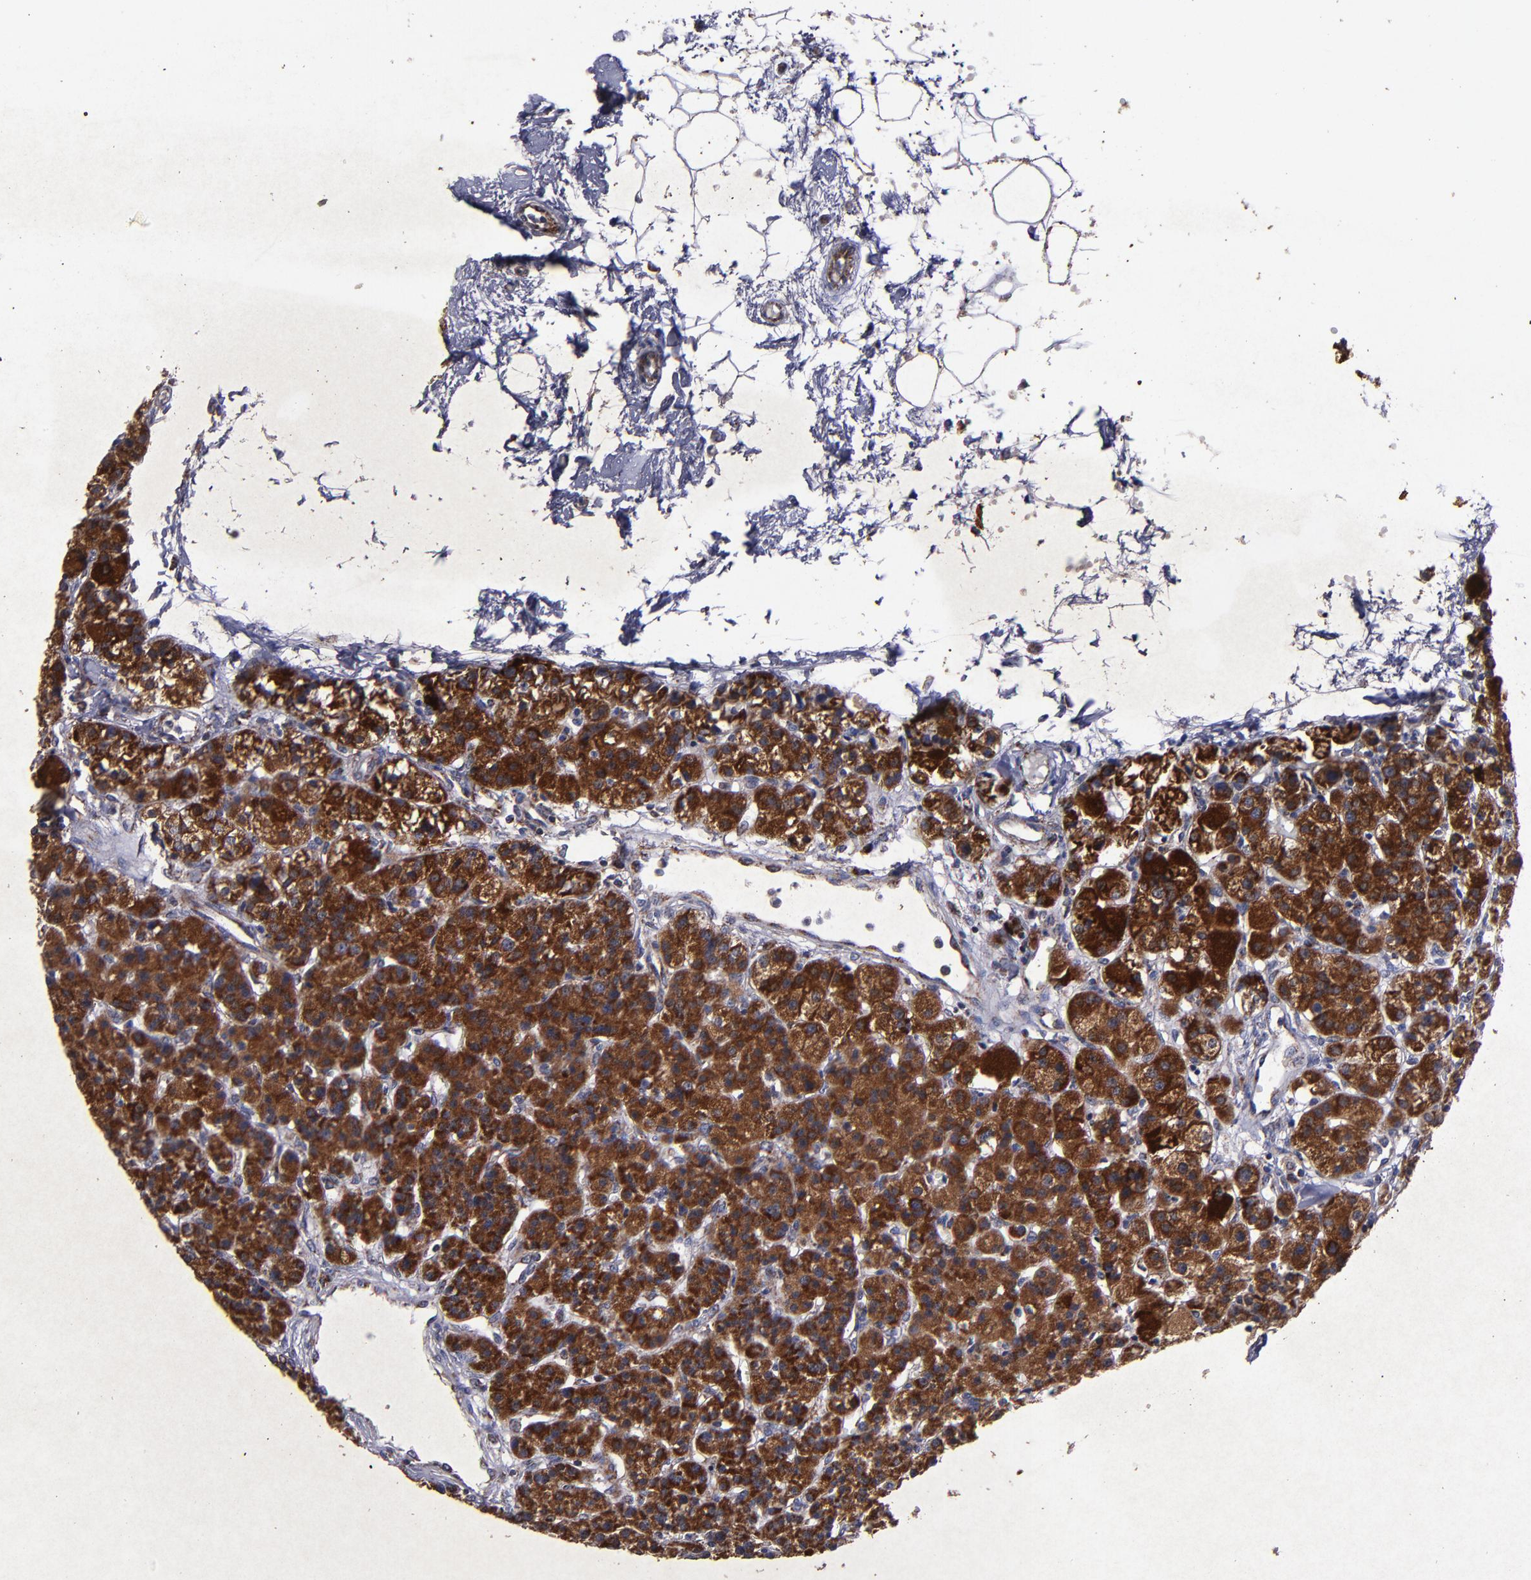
{"staining": {"intensity": "strong", "quantity": ">75%", "location": "cytoplasmic/membranous"}, "tissue": "parathyroid gland", "cell_type": "Glandular cells", "image_type": "normal", "snomed": [{"axis": "morphology", "description": "Normal tissue, NOS"}, {"axis": "topography", "description": "Parathyroid gland"}], "caption": "High-magnification brightfield microscopy of unremarkable parathyroid gland stained with DAB (brown) and counterstained with hematoxylin (blue). glandular cells exhibit strong cytoplasmic/membranous expression is appreciated in approximately>75% of cells.", "gene": "TIMM9", "patient": {"sex": "female", "age": 58}}